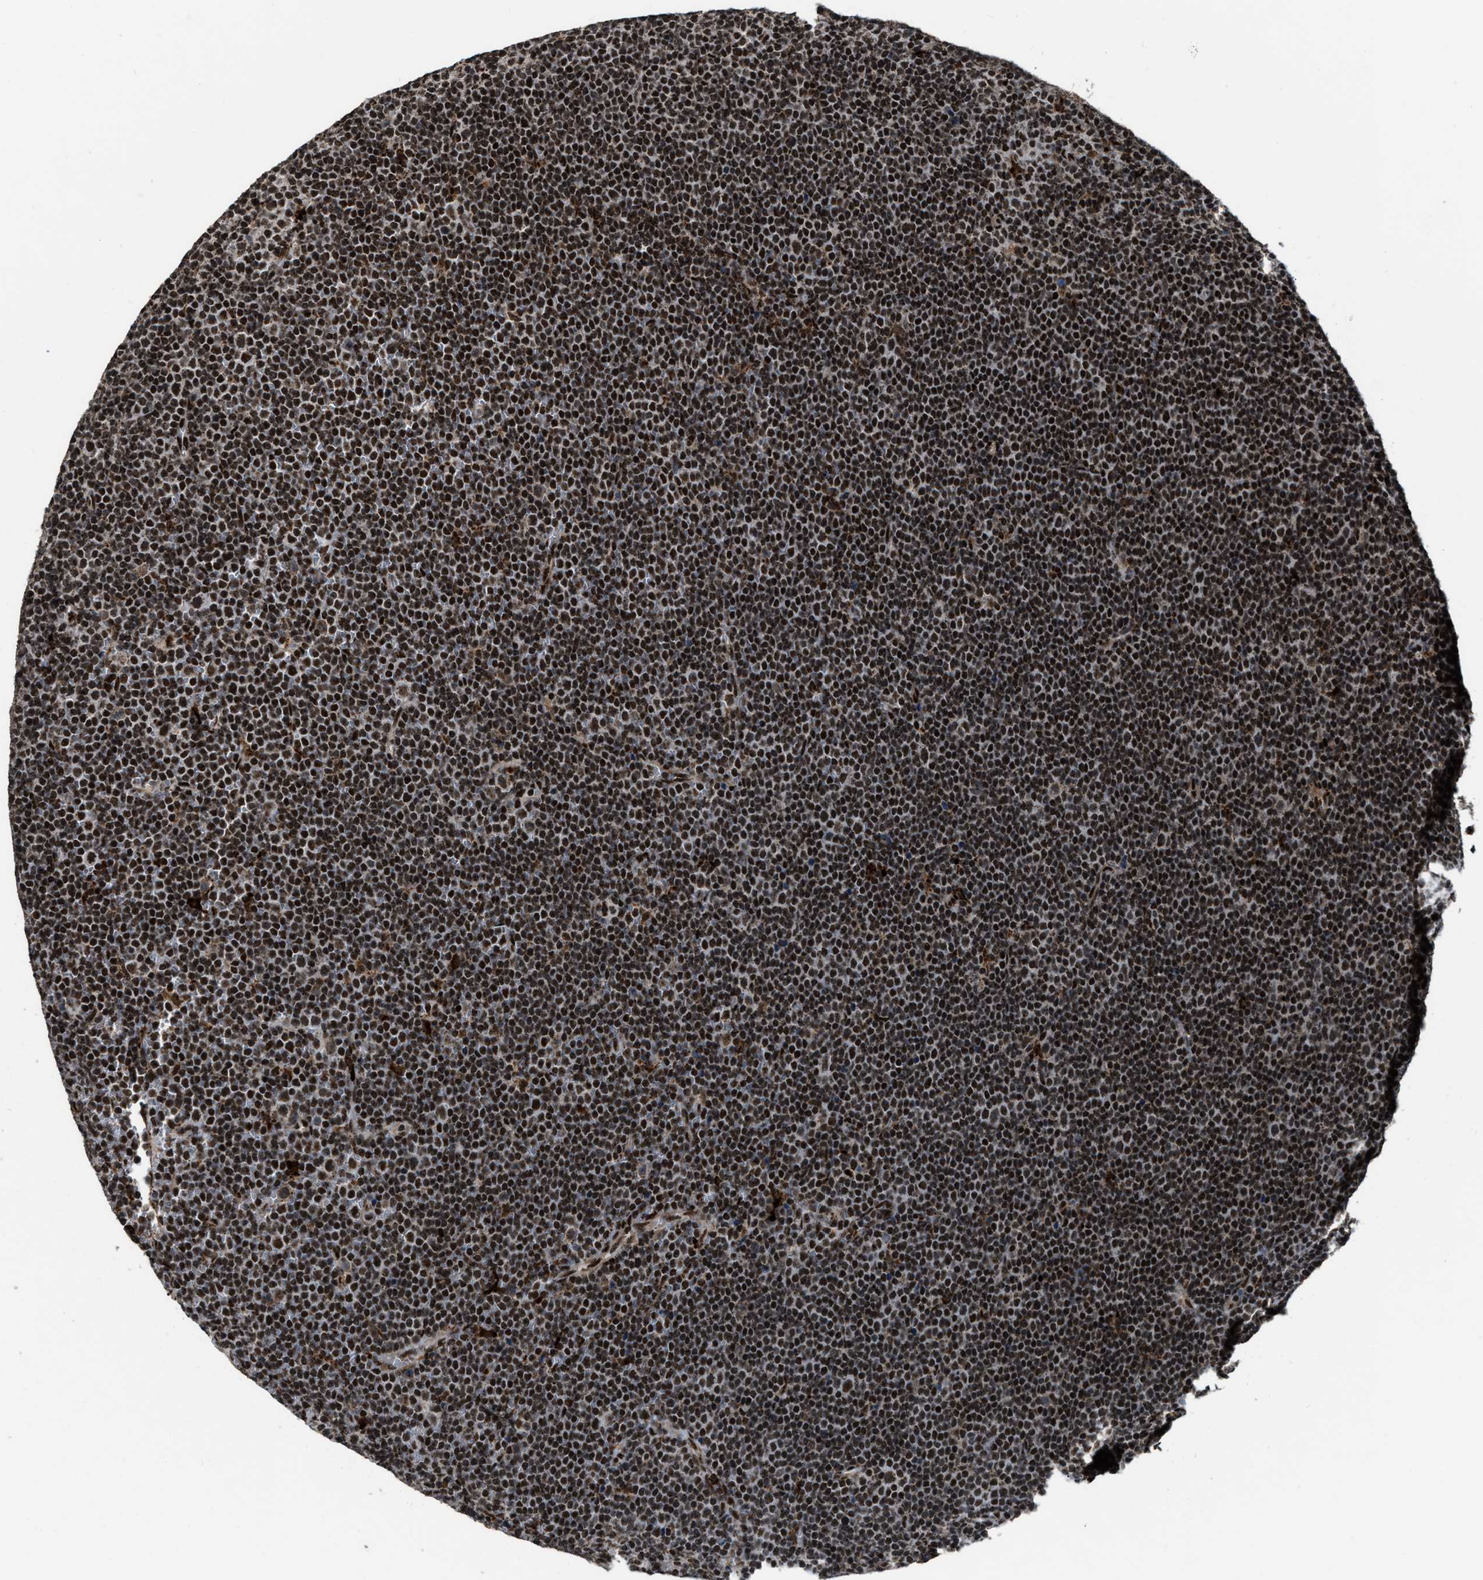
{"staining": {"intensity": "strong", "quantity": ">75%", "location": "cytoplasmic/membranous,nuclear"}, "tissue": "lymphoma", "cell_type": "Tumor cells", "image_type": "cancer", "snomed": [{"axis": "morphology", "description": "Malignant lymphoma, non-Hodgkin's type, Low grade"}, {"axis": "topography", "description": "Lymph node"}], "caption": "A histopathology image of low-grade malignant lymphoma, non-Hodgkin's type stained for a protein reveals strong cytoplasmic/membranous and nuclear brown staining in tumor cells.", "gene": "NUMA1", "patient": {"sex": "female", "age": 67}}